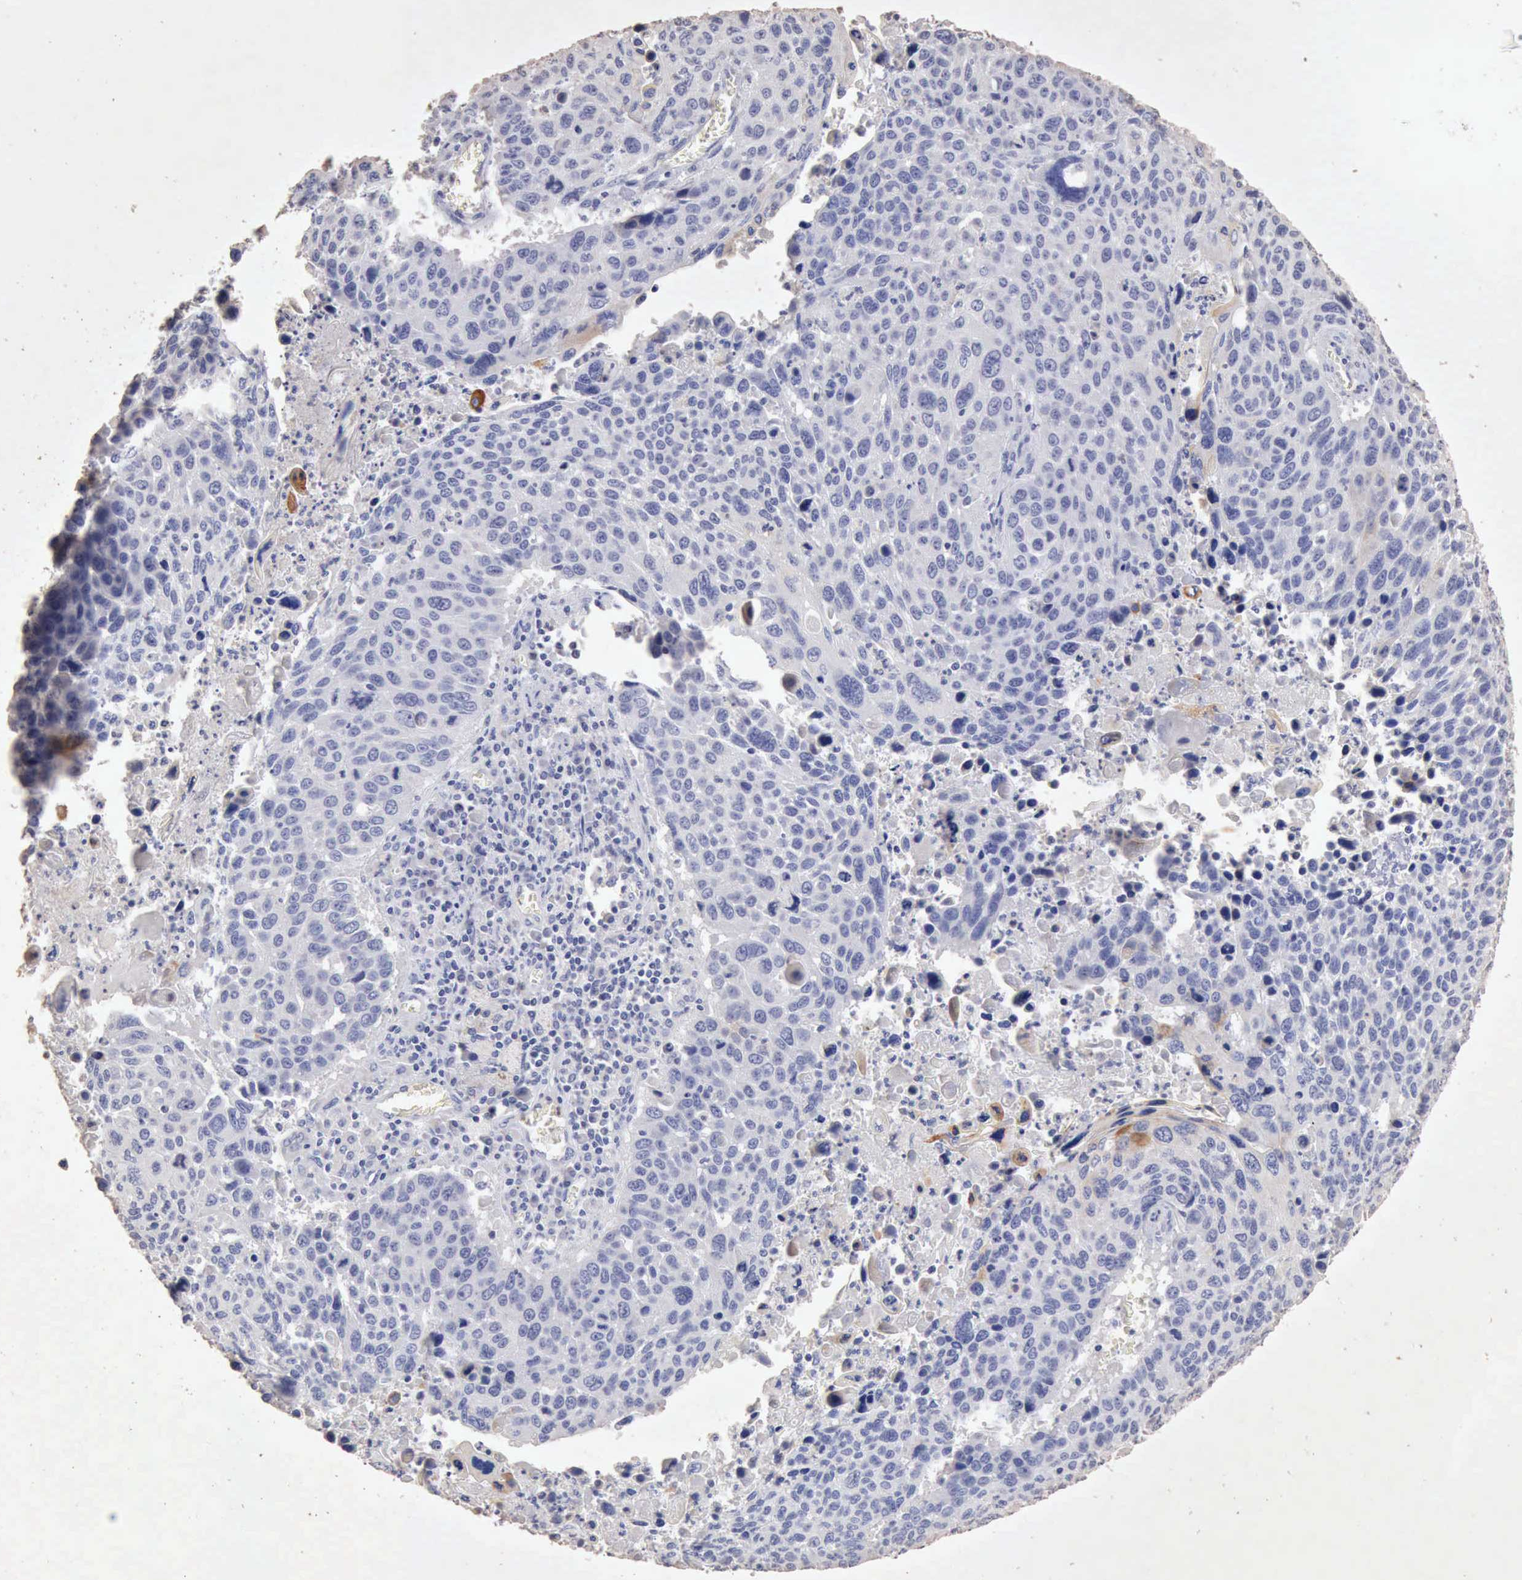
{"staining": {"intensity": "negative", "quantity": "none", "location": "none"}, "tissue": "lung cancer", "cell_type": "Tumor cells", "image_type": "cancer", "snomed": [{"axis": "morphology", "description": "Squamous cell carcinoma, NOS"}, {"axis": "topography", "description": "Lung"}], "caption": "Immunohistochemistry (IHC) of human squamous cell carcinoma (lung) demonstrates no expression in tumor cells.", "gene": "KRT6B", "patient": {"sex": "male", "age": 68}}